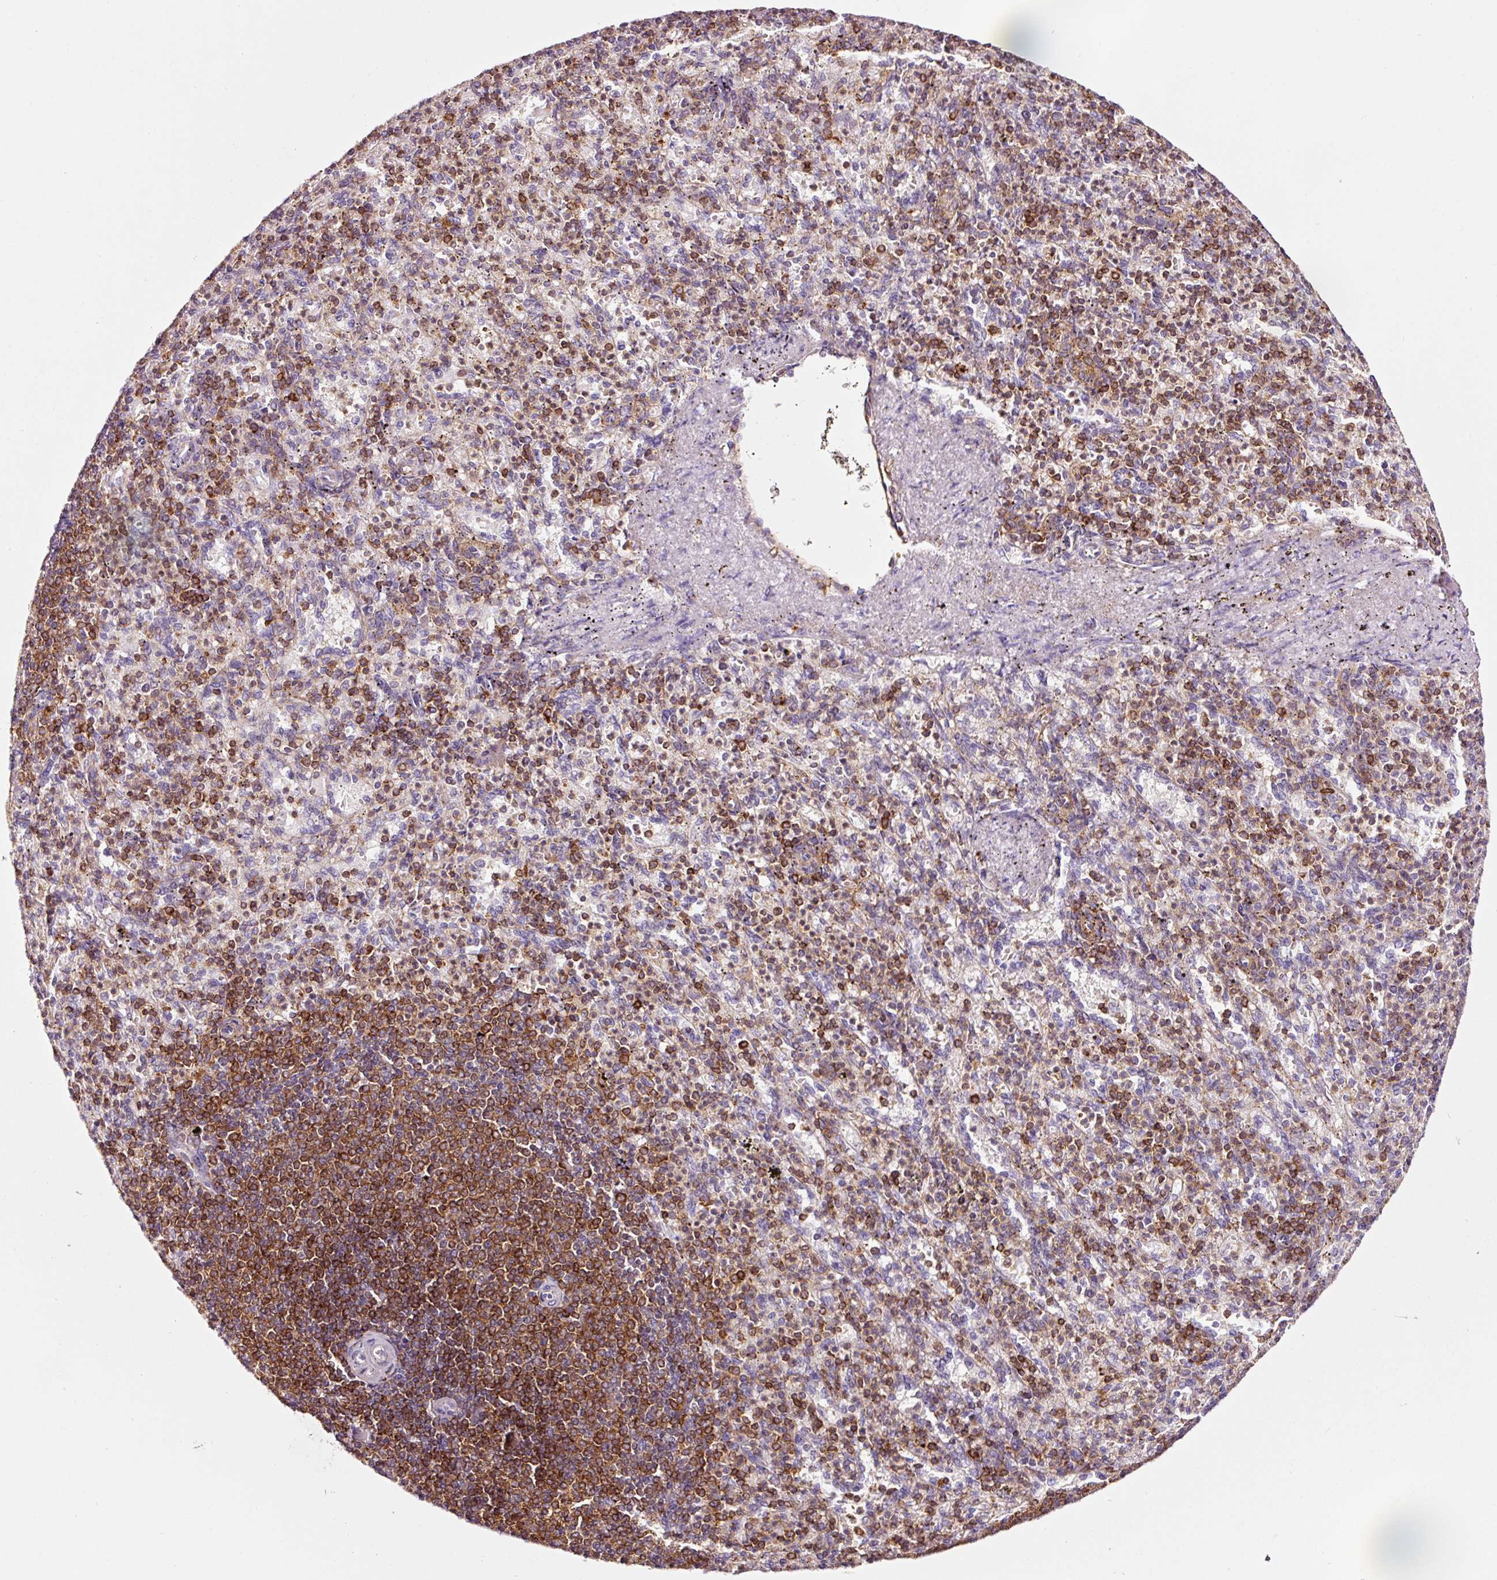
{"staining": {"intensity": "strong", "quantity": "25%-75%", "location": "cytoplasmic/membranous"}, "tissue": "spleen", "cell_type": "Cells in red pulp", "image_type": "normal", "snomed": [{"axis": "morphology", "description": "Normal tissue, NOS"}, {"axis": "topography", "description": "Spleen"}], "caption": "A brown stain shows strong cytoplasmic/membranous expression of a protein in cells in red pulp of unremarkable human spleen. (DAB (3,3'-diaminobenzidine) IHC, brown staining for protein, blue staining for nuclei).", "gene": "ADD3", "patient": {"sex": "female", "age": 74}}